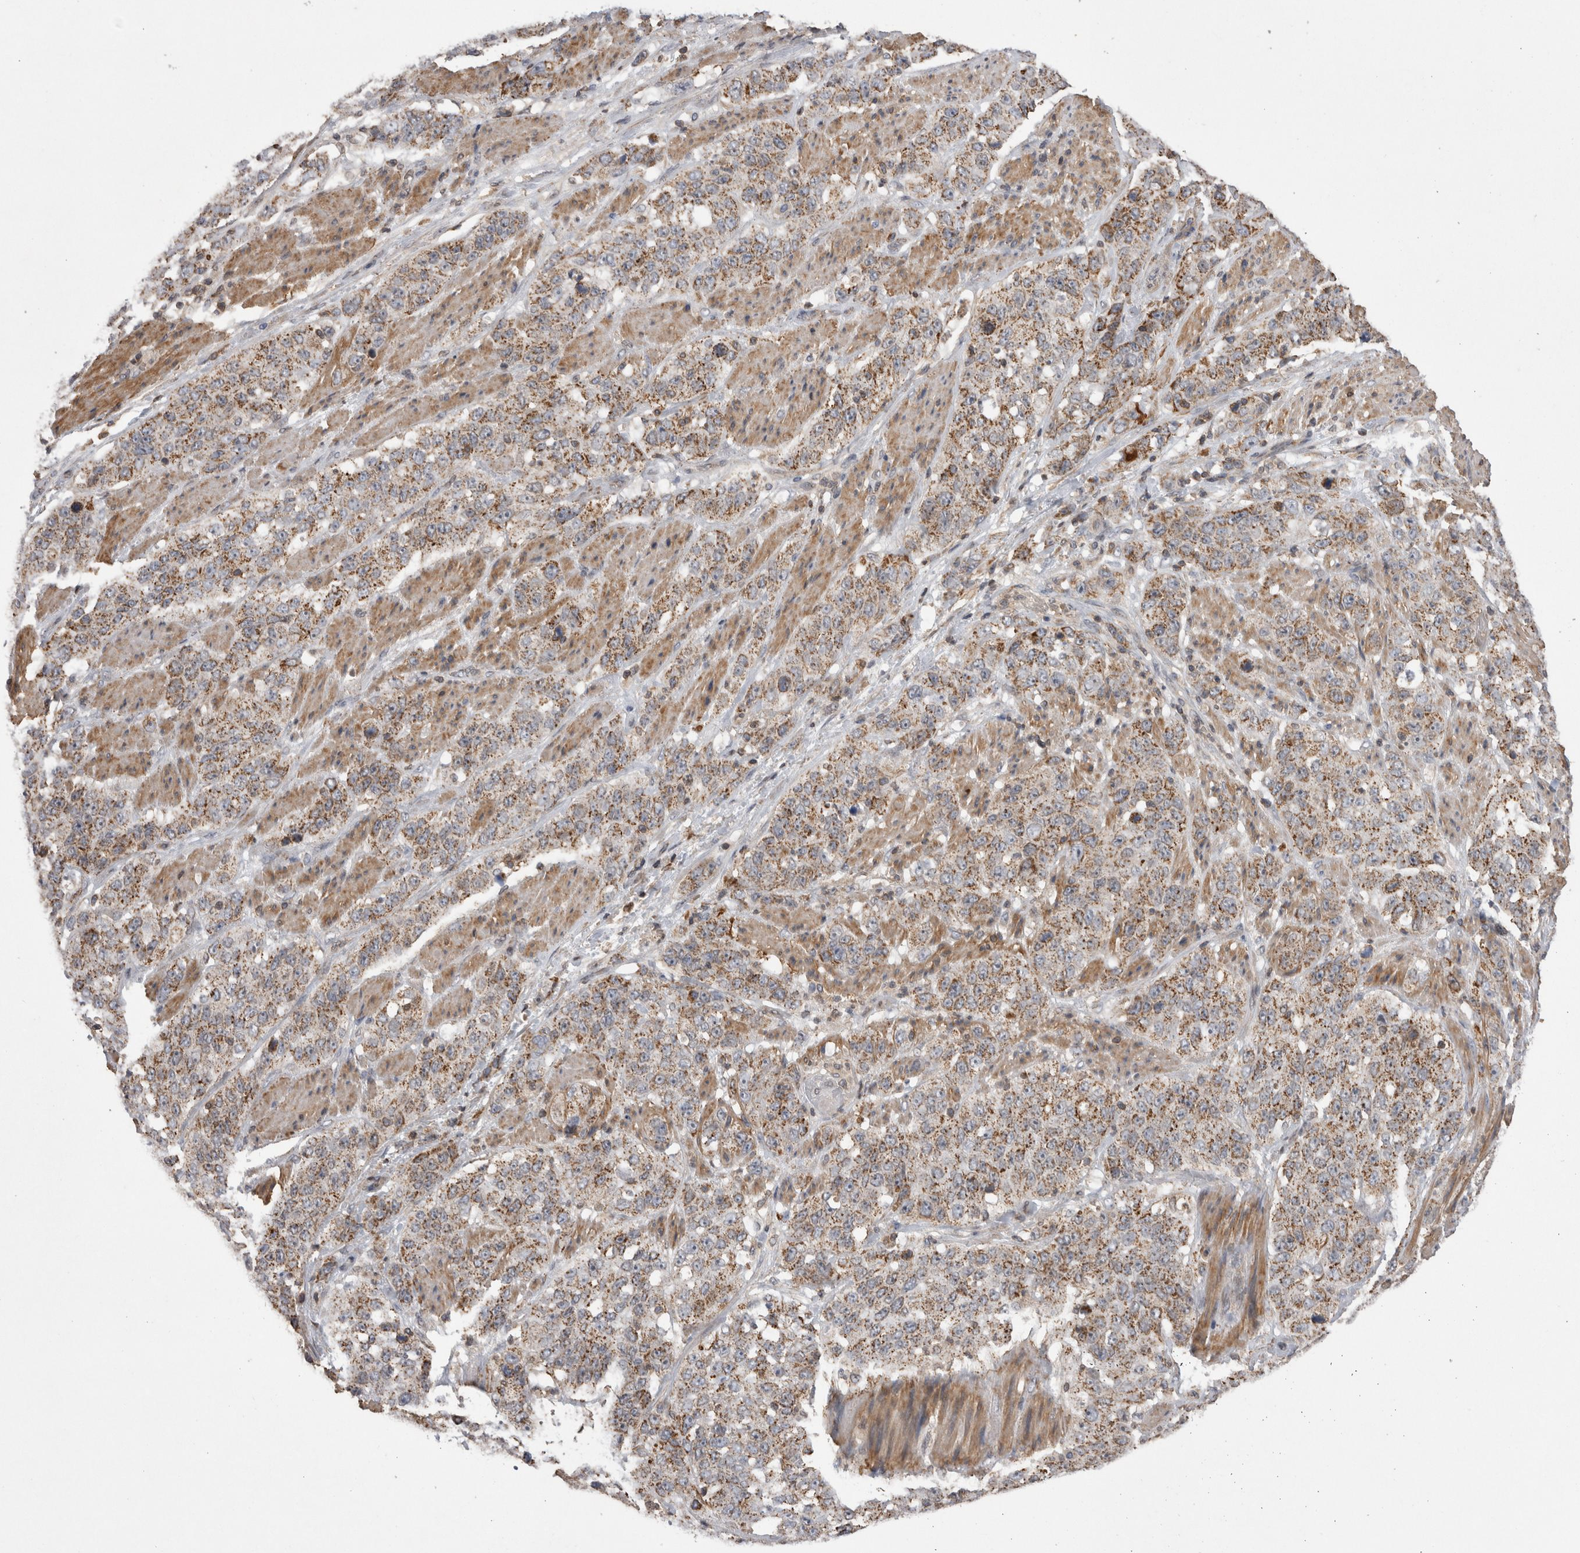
{"staining": {"intensity": "weak", "quantity": ">75%", "location": "cytoplasmic/membranous"}, "tissue": "stomach cancer", "cell_type": "Tumor cells", "image_type": "cancer", "snomed": [{"axis": "morphology", "description": "Adenocarcinoma, NOS"}, {"axis": "topography", "description": "Stomach"}], "caption": "A micrograph of stomach cancer (adenocarcinoma) stained for a protein reveals weak cytoplasmic/membranous brown staining in tumor cells.", "gene": "DARS2", "patient": {"sex": "male", "age": 48}}